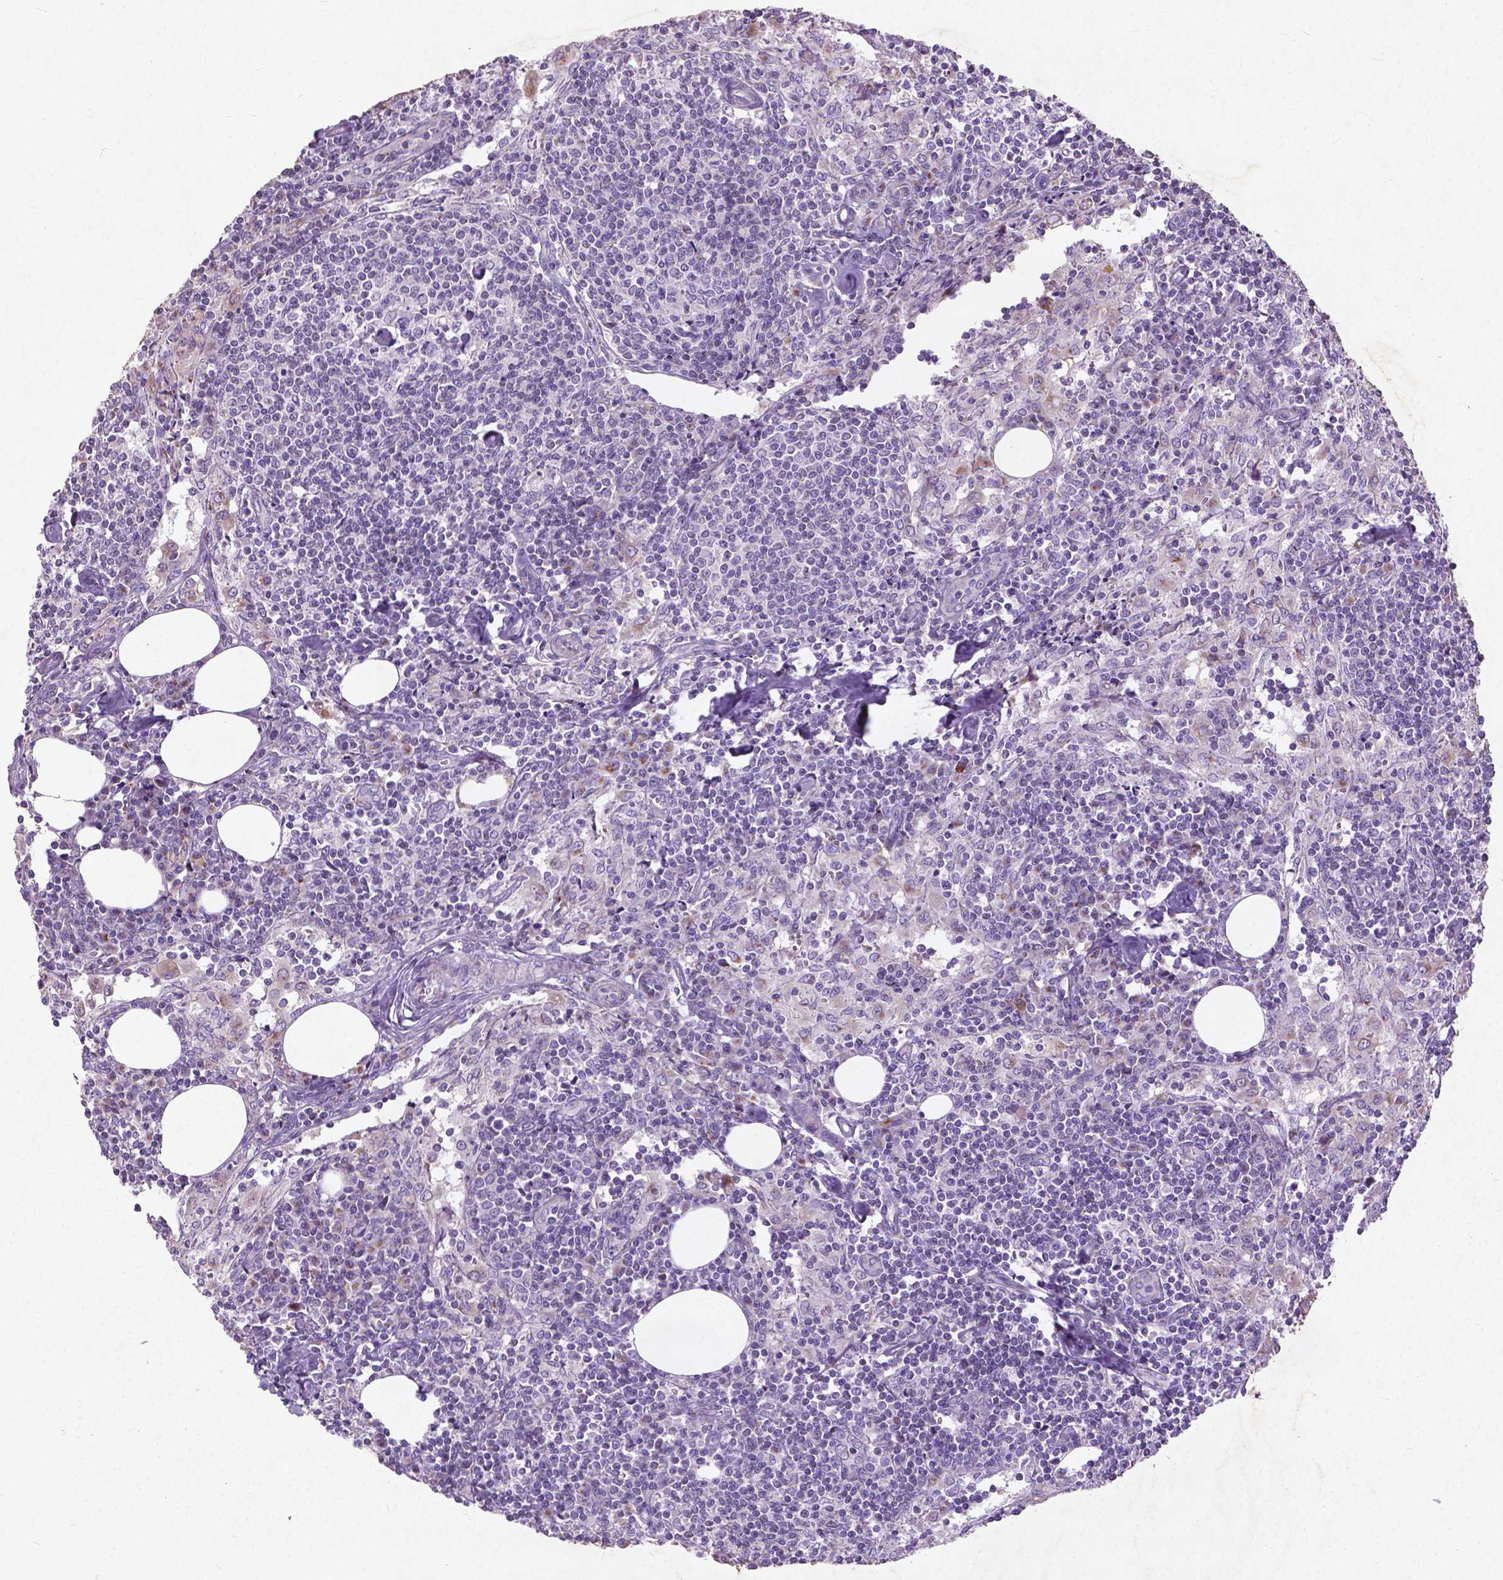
{"staining": {"intensity": "negative", "quantity": "none", "location": "none"}, "tissue": "lymph node", "cell_type": "Germinal center cells", "image_type": "normal", "snomed": [{"axis": "morphology", "description": "Normal tissue, NOS"}, {"axis": "topography", "description": "Lymph node"}], "caption": "Protein analysis of normal lymph node exhibits no significant positivity in germinal center cells. The staining is performed using DAB brown chromogen with nuclei counter-stained in using hematoxylin.", "gene": "ATG4D", "patient": {"sex": "male", "age": 55}}